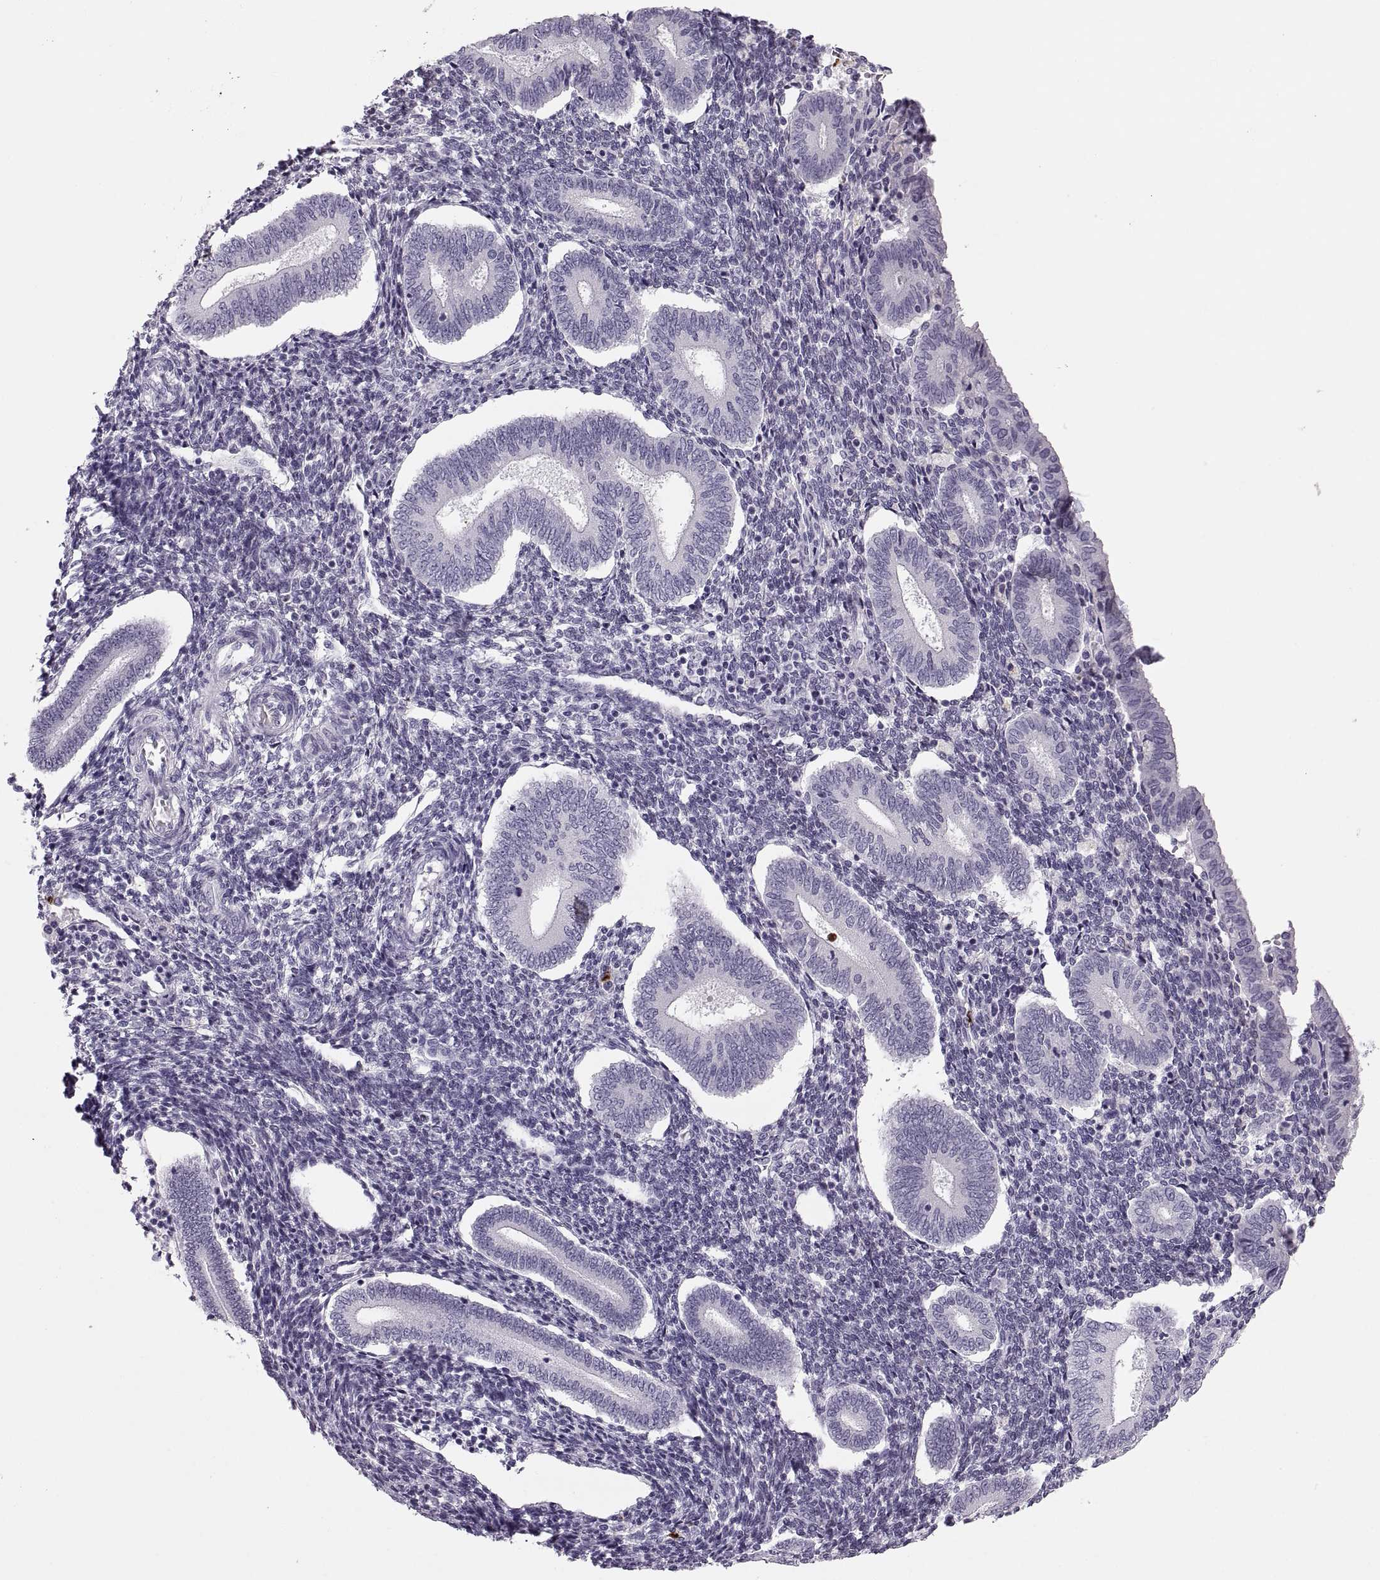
{"staining": {"intensity": "negative", "quantity": "none", "location": "none"}, "tissue": "endometrium", "cell_type": "Cells in endometrial stroma", "image_type": "normal", "snomed": [{"axis": "morphology", "description": "Normal tissue, NOS"}, {"axis": "topography", "description": "Endometrium"}], "caption": "IHC of normal endometrium shows no expression in cells in endometrial stroma. Nuclei are stained in blue.", "gene": "MILR1", "patient": {"sex": "female", "age": 40}}